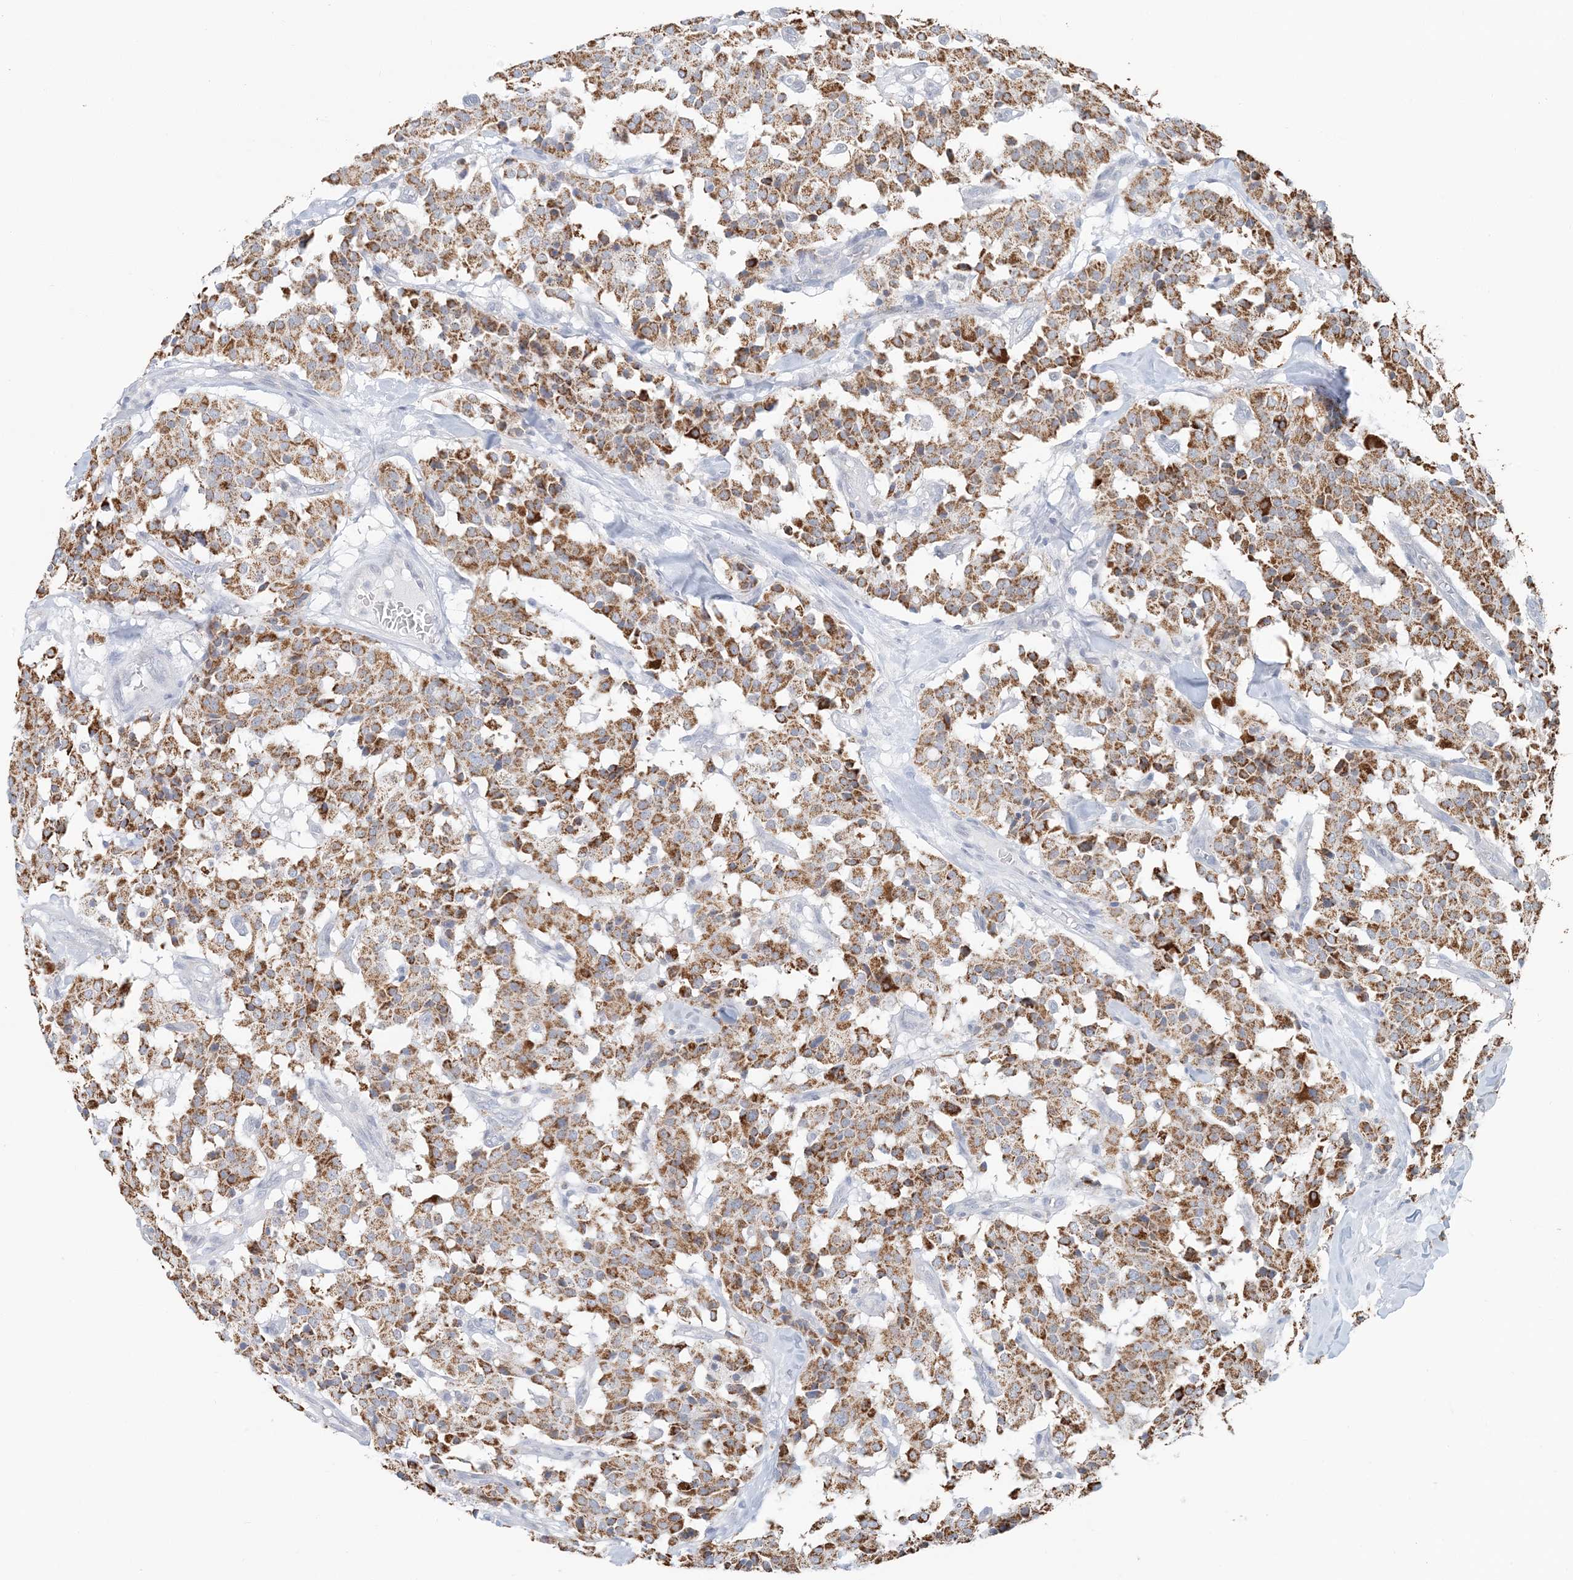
{"staining": {"intensity": "strong", "quantity": ">75%", "location": "cytoplasmic/membranous"}, "tissue": "carcinoid", "cell_type": "Tumor cells", "image_type": "cancer", "snomed": [{"axis": "morphology", "description": "Carcinoid, malignant, NOS"}, {"axis": "topography", "description": "Lung"}], "caption": "Malignant carcinoid stained for a protein (brown) shows strong cytoplasmic/membranous positive positivity in approximately >75% of tumor cells.", "gene": "BDH1", "patient": {"sex": "male", "age": 30}}